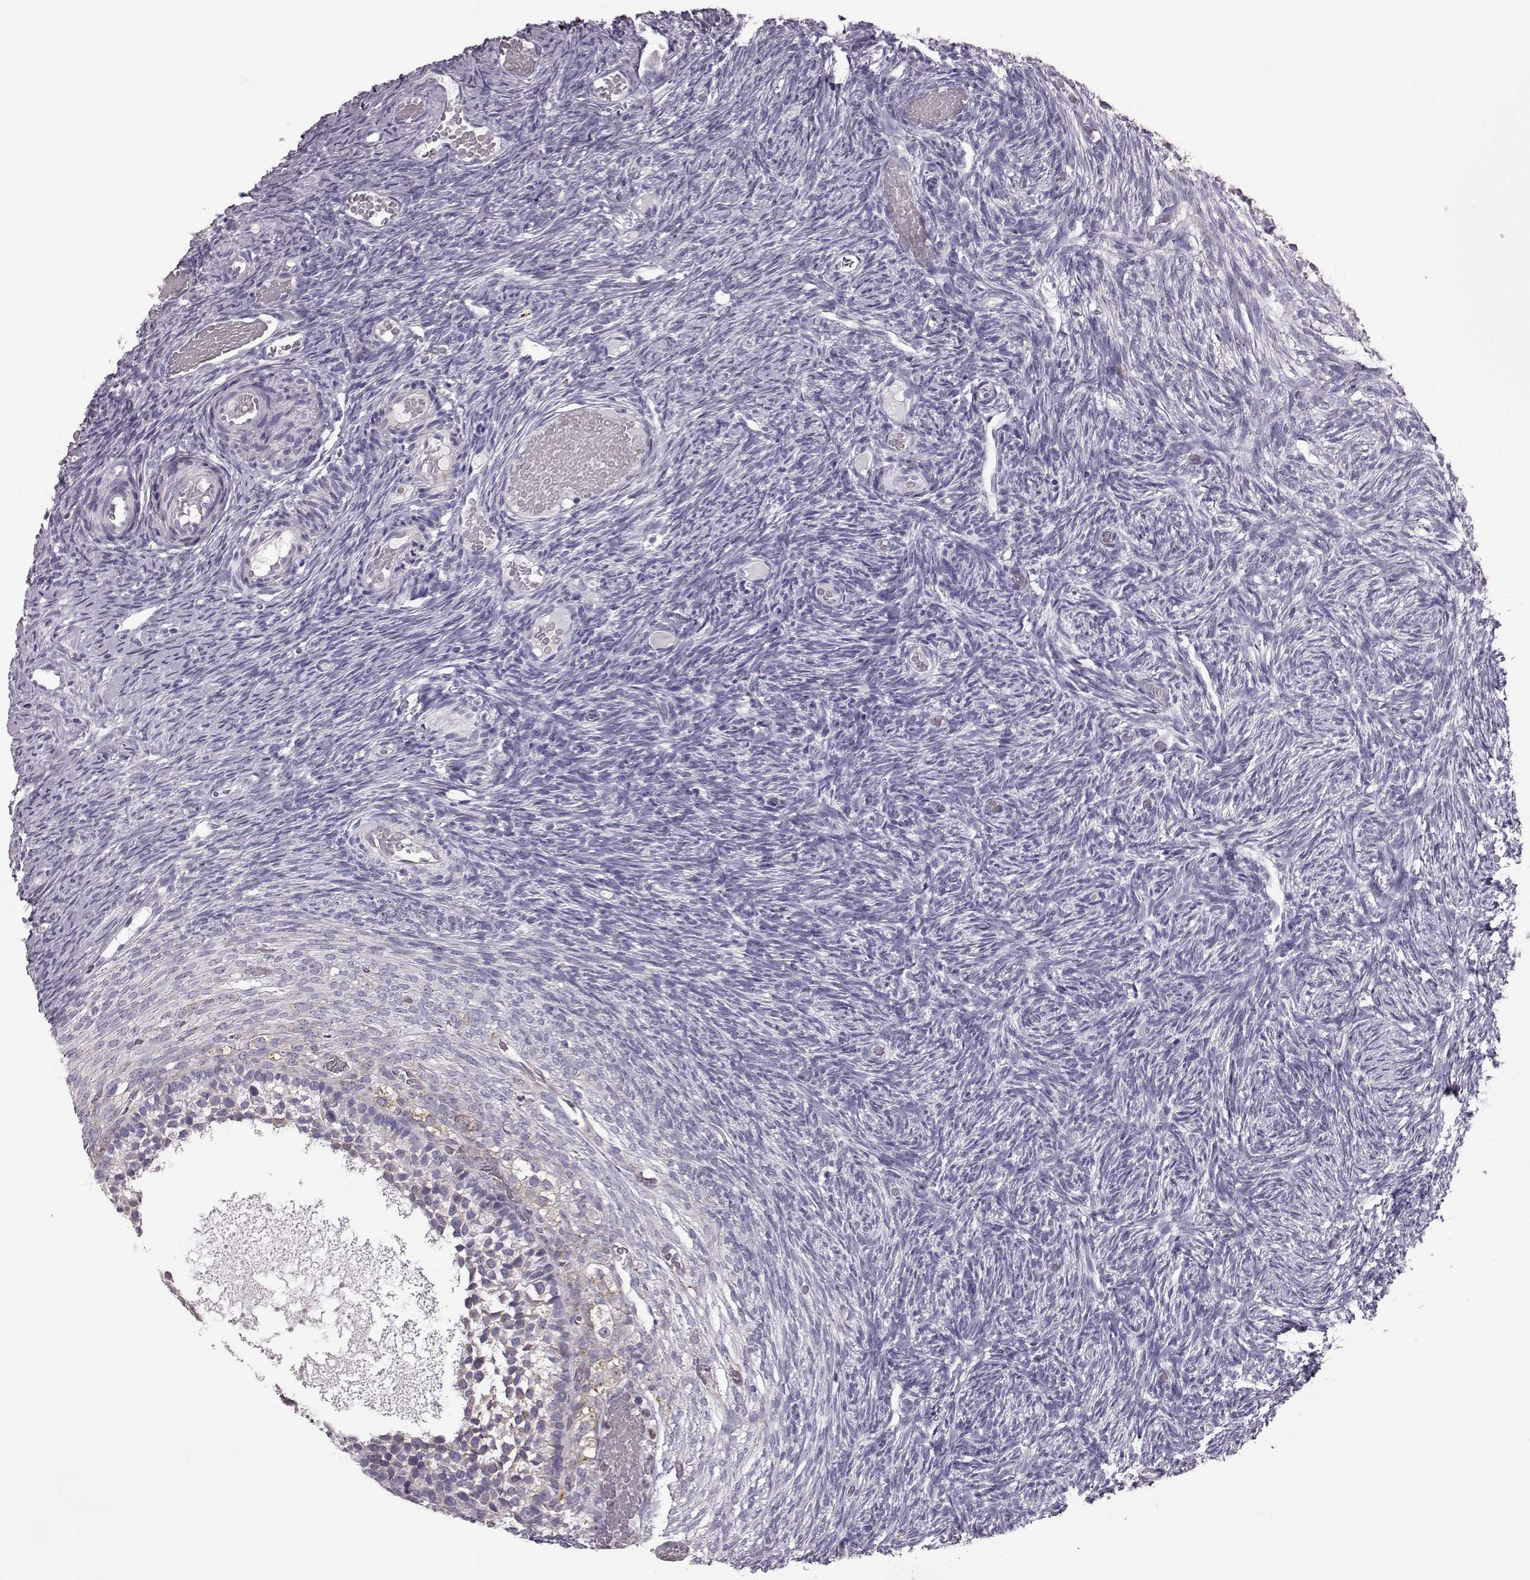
{"staining": {"intensity": "weak", "quantity": "<25%", "location": "cytoplasmic/membranous"}, "tissue": "ovary", "cell_type": "Follicle cells", "image_type": "normal", "snomed": [{"axis": "morphology", "description": "Normal tissue, NOS"}, {"axis": "topography", "description": "Ovary"}], "caption": "Immunohistochemistry of benign ovary exhibits no positivity in follicle cells.", "gene": "ELOVL5", "patient": {"sex": "female", "age": 39}}